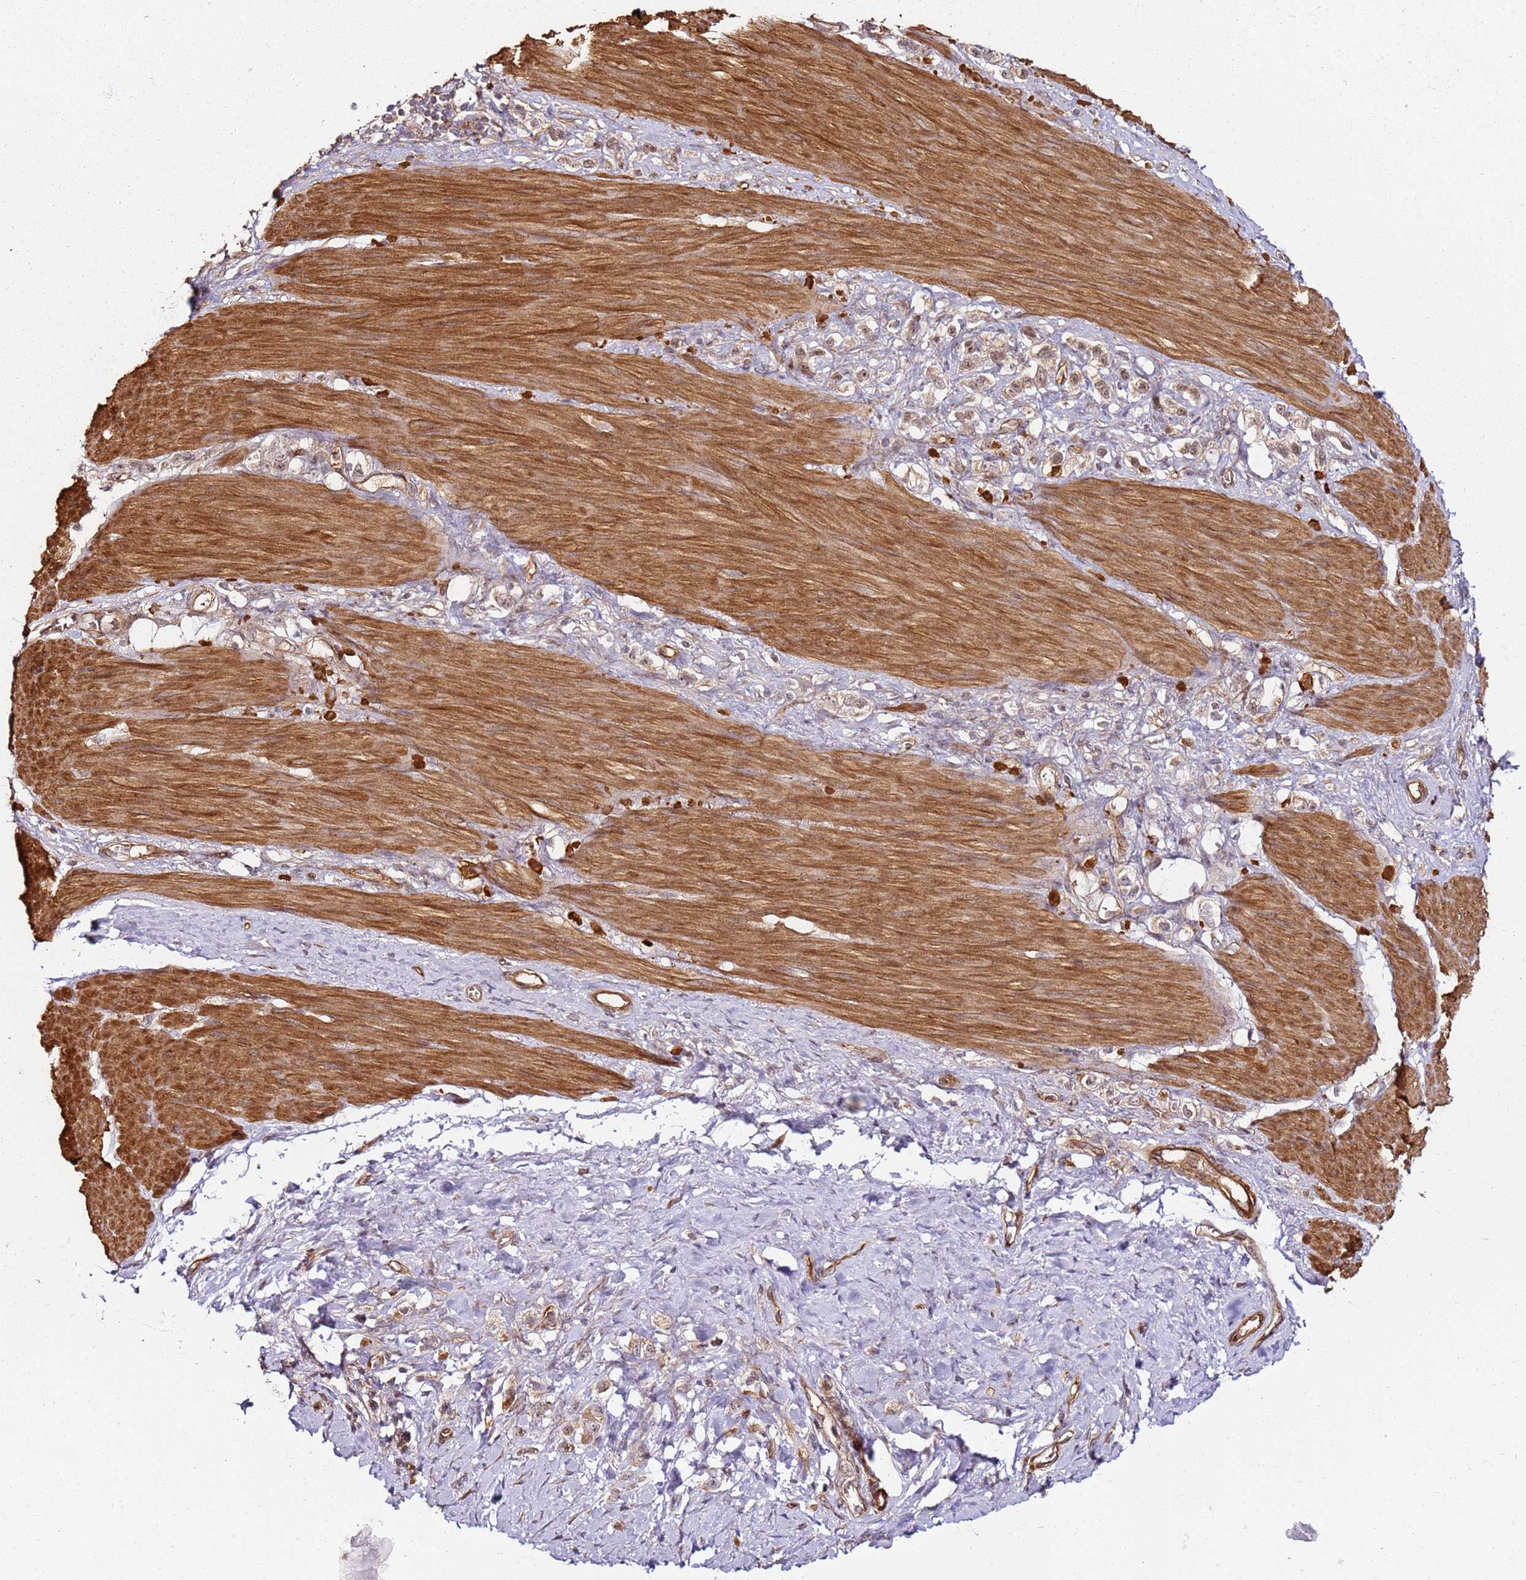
{"staining": {"intensity": "weak", "quantity": ">75%", "location": "cytoplasmic/membranous,nuclear"}, "tissue": "stomach cancer", "cell_type": "Tumor cells", "image_type": "cancer", "snomed": [{"axis": "morphology", "description": "Adenocarcinoma, NOS"}, {"axis": "topography", "description": "Stomach"}], "caption": "Immunohistochemistry (IHC) micrograph of neoplastic tissue: stomach adenocarcinoma stained using IHC displays low levels of weak protein expression localized specifically in the cytoplasmic/membranous and nuclear of tumor cells, appearing as a cytoplasmic/membranous and nuclear brown color.", "gene": "CCNYL1", "patient": {"sex": "female", "age": 65}}